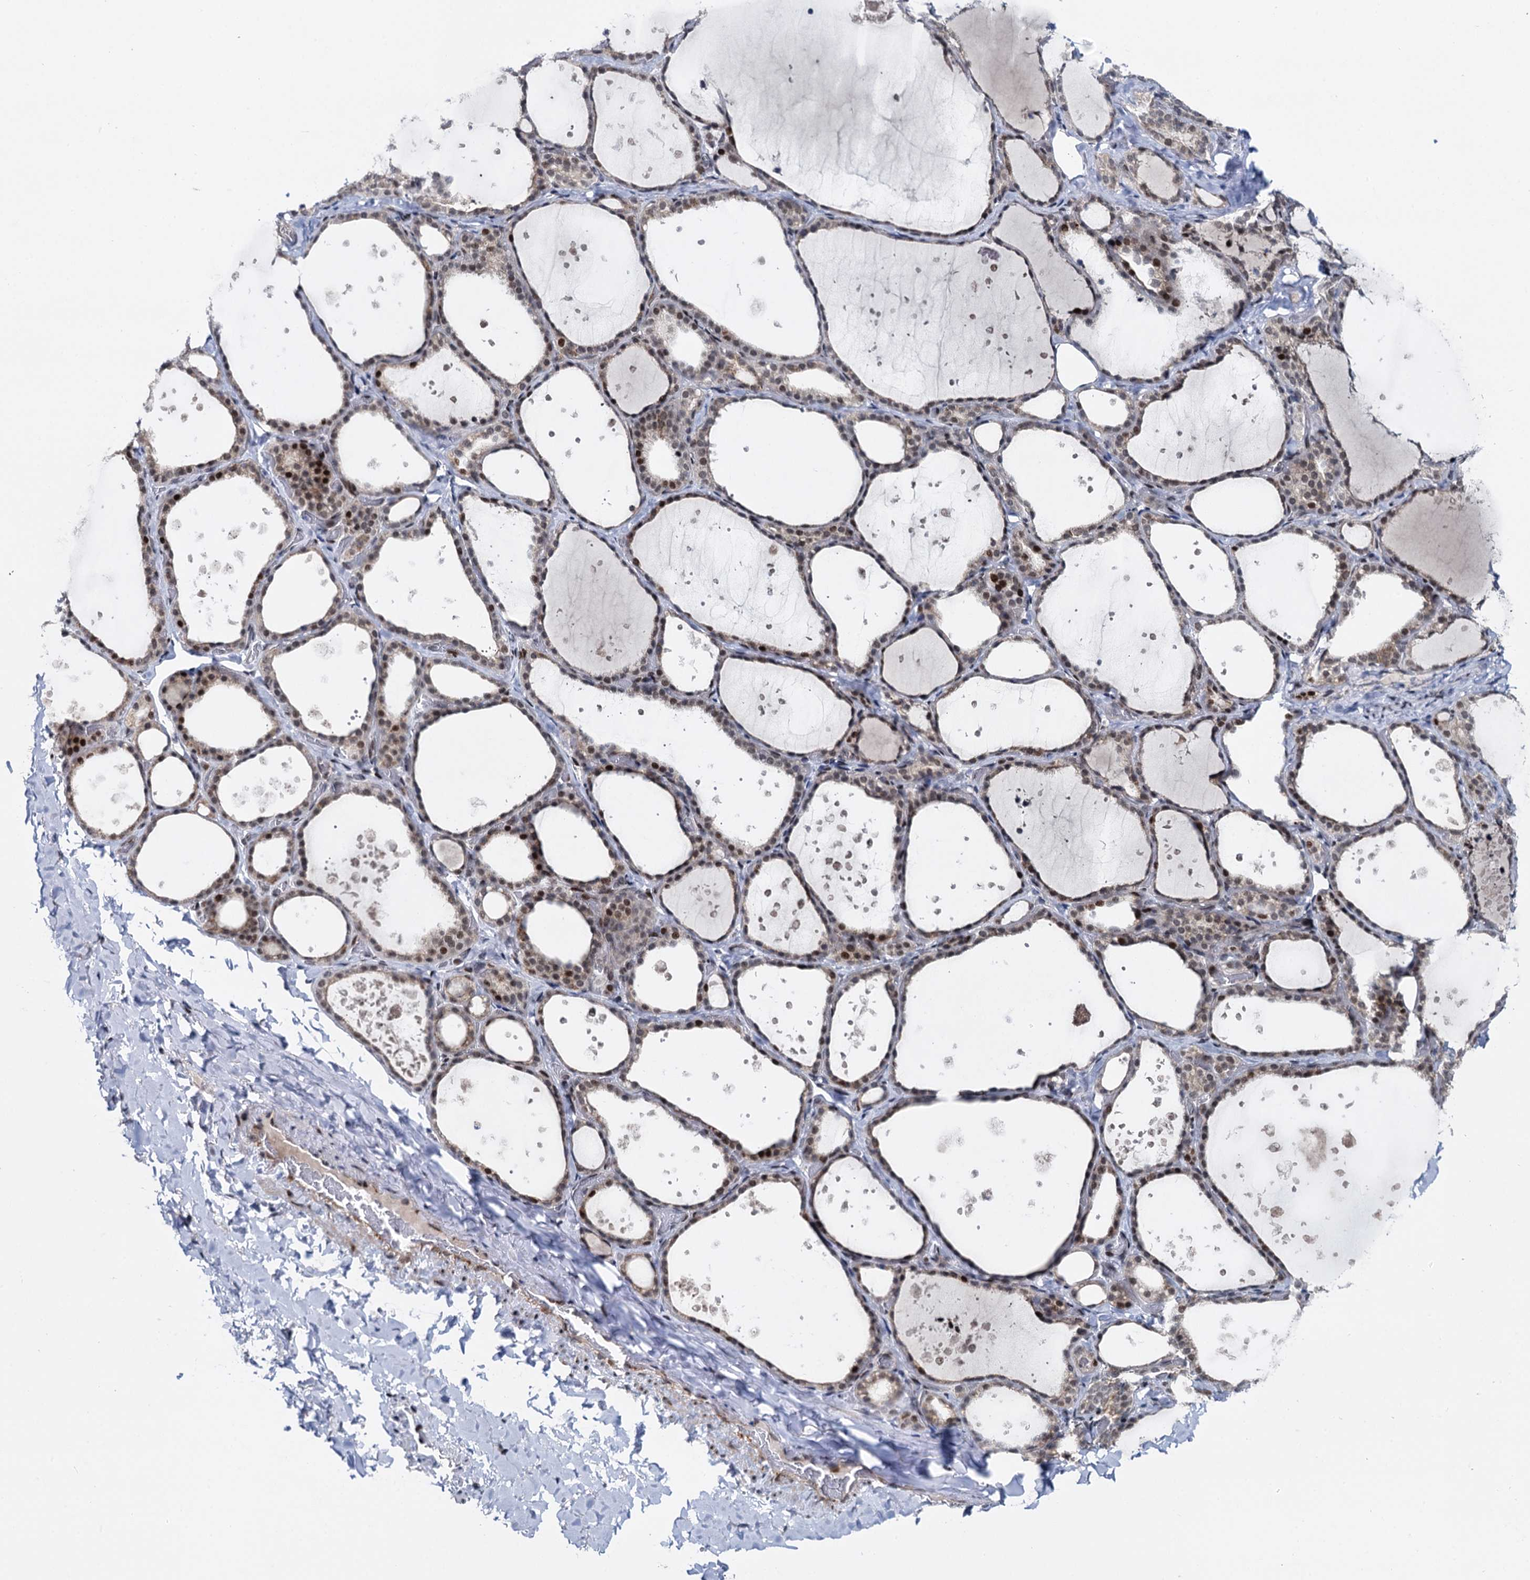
{"staining": {"intensity": "moderate", "quantity": ">75%", "location": "nuclear"}, "tissue": "thyroid gland", "cell_type": "Glandular cells", "image_type": "normal", "snomed": [{"axis": "morphology", "description": "Normal tissue, NOS"}, {"axis": "topography", "description": "Thyroid gland"}], "caption": "A medium amount of moderate nuclear positivity is appreciated in approximately >75% of glandular cells in benign thyroid gland. Nuclei are stained in blue.", "gene": "RUFY2", "patient": {"sex": "female", "age": 44}}